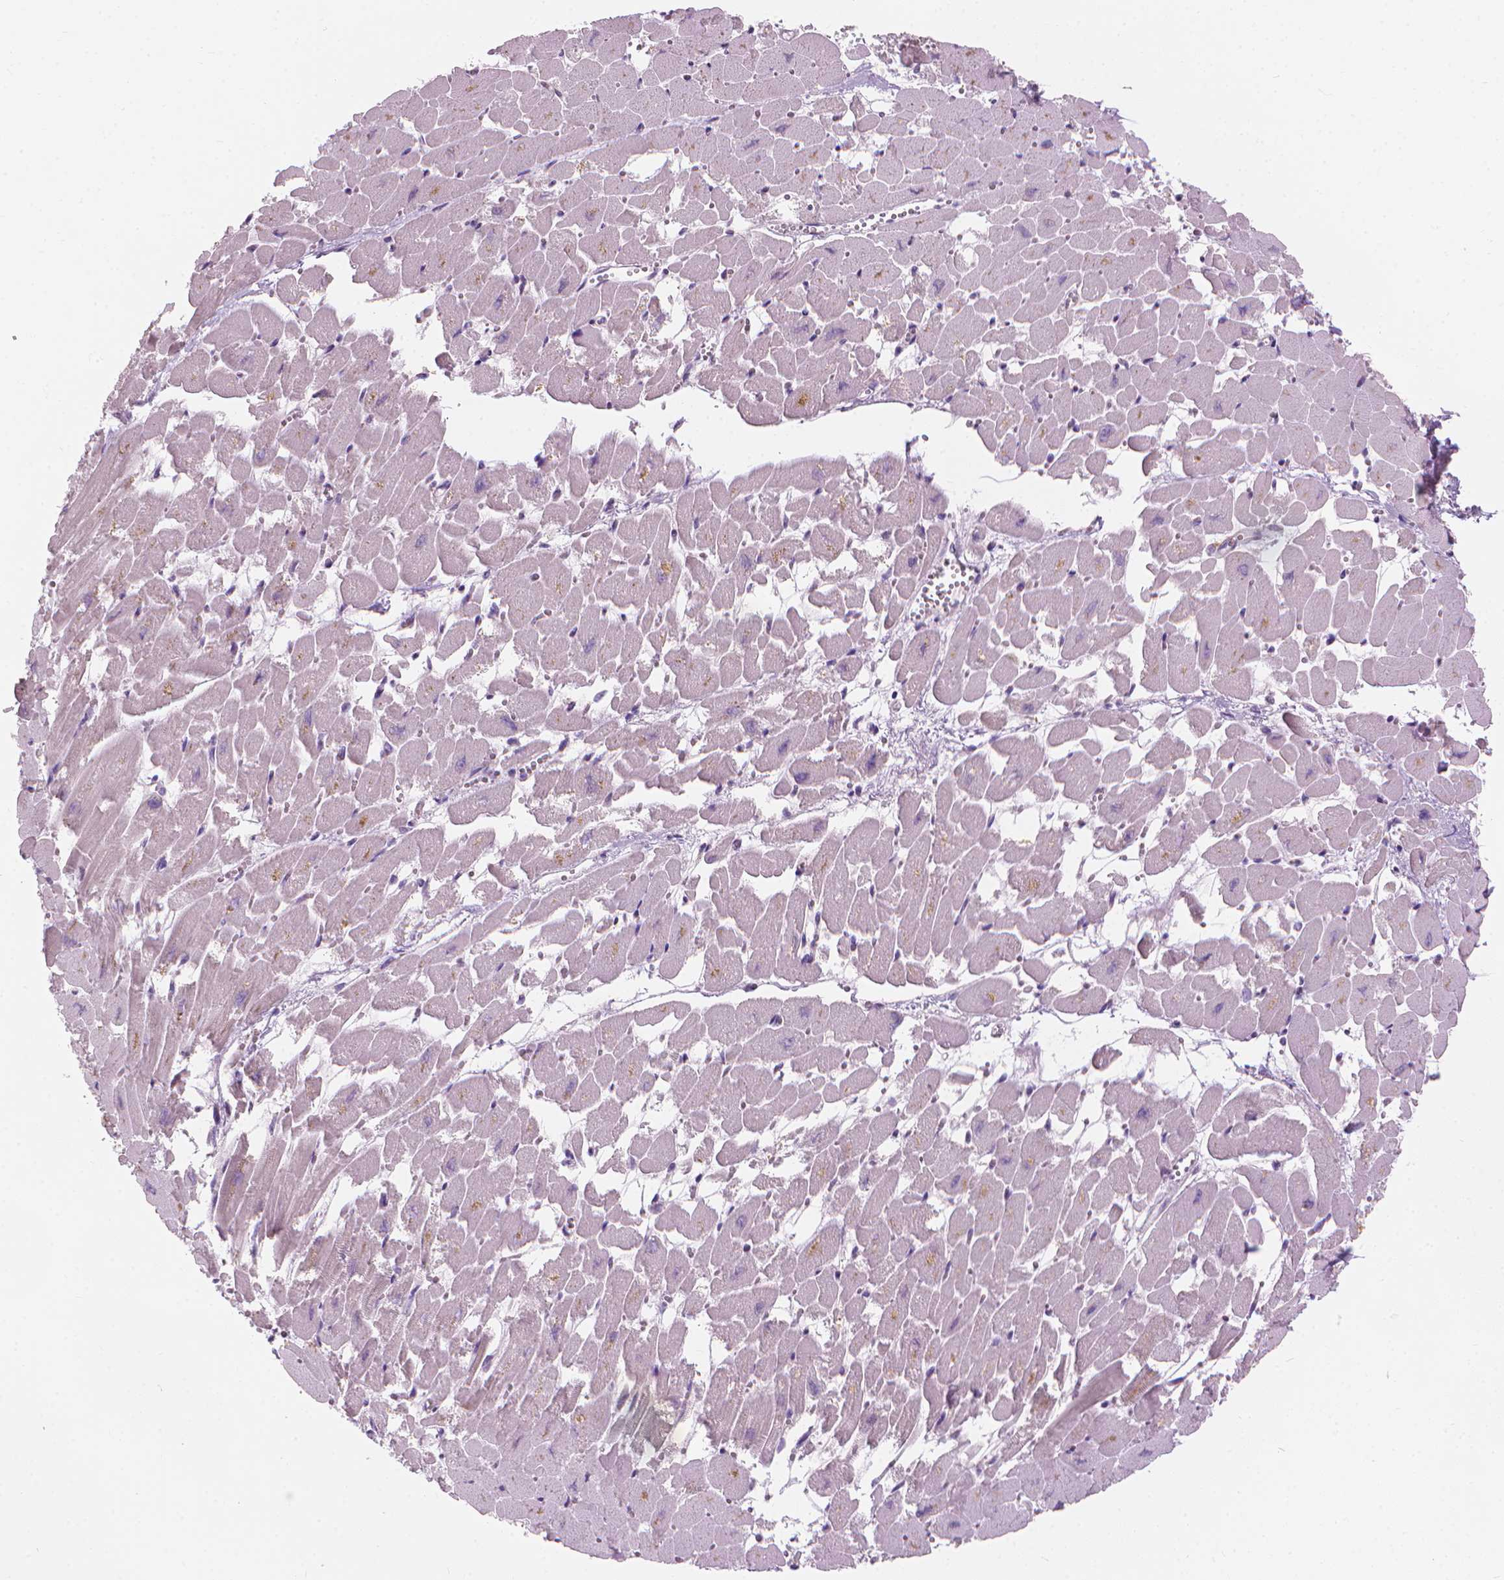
{"staining": {"intensity": "negative", "quantity": "none", "location": "none"}, "tissue": "heart muscle", "cell_type": "Cardiomyocytes", "image_type": "normal", "snomed": [{"axis": "morphology", "description": "Normal tissue, NOS"}, {"axis": "topography", "description": "Heart"}], "caption": "This is an immunohistochemistry (IHC) image of unremarkable human heart muscle. There is no expression in cardiomyocytes.", "gene": "CFAP126", "patient": {"sex": "female", "age": 52}}